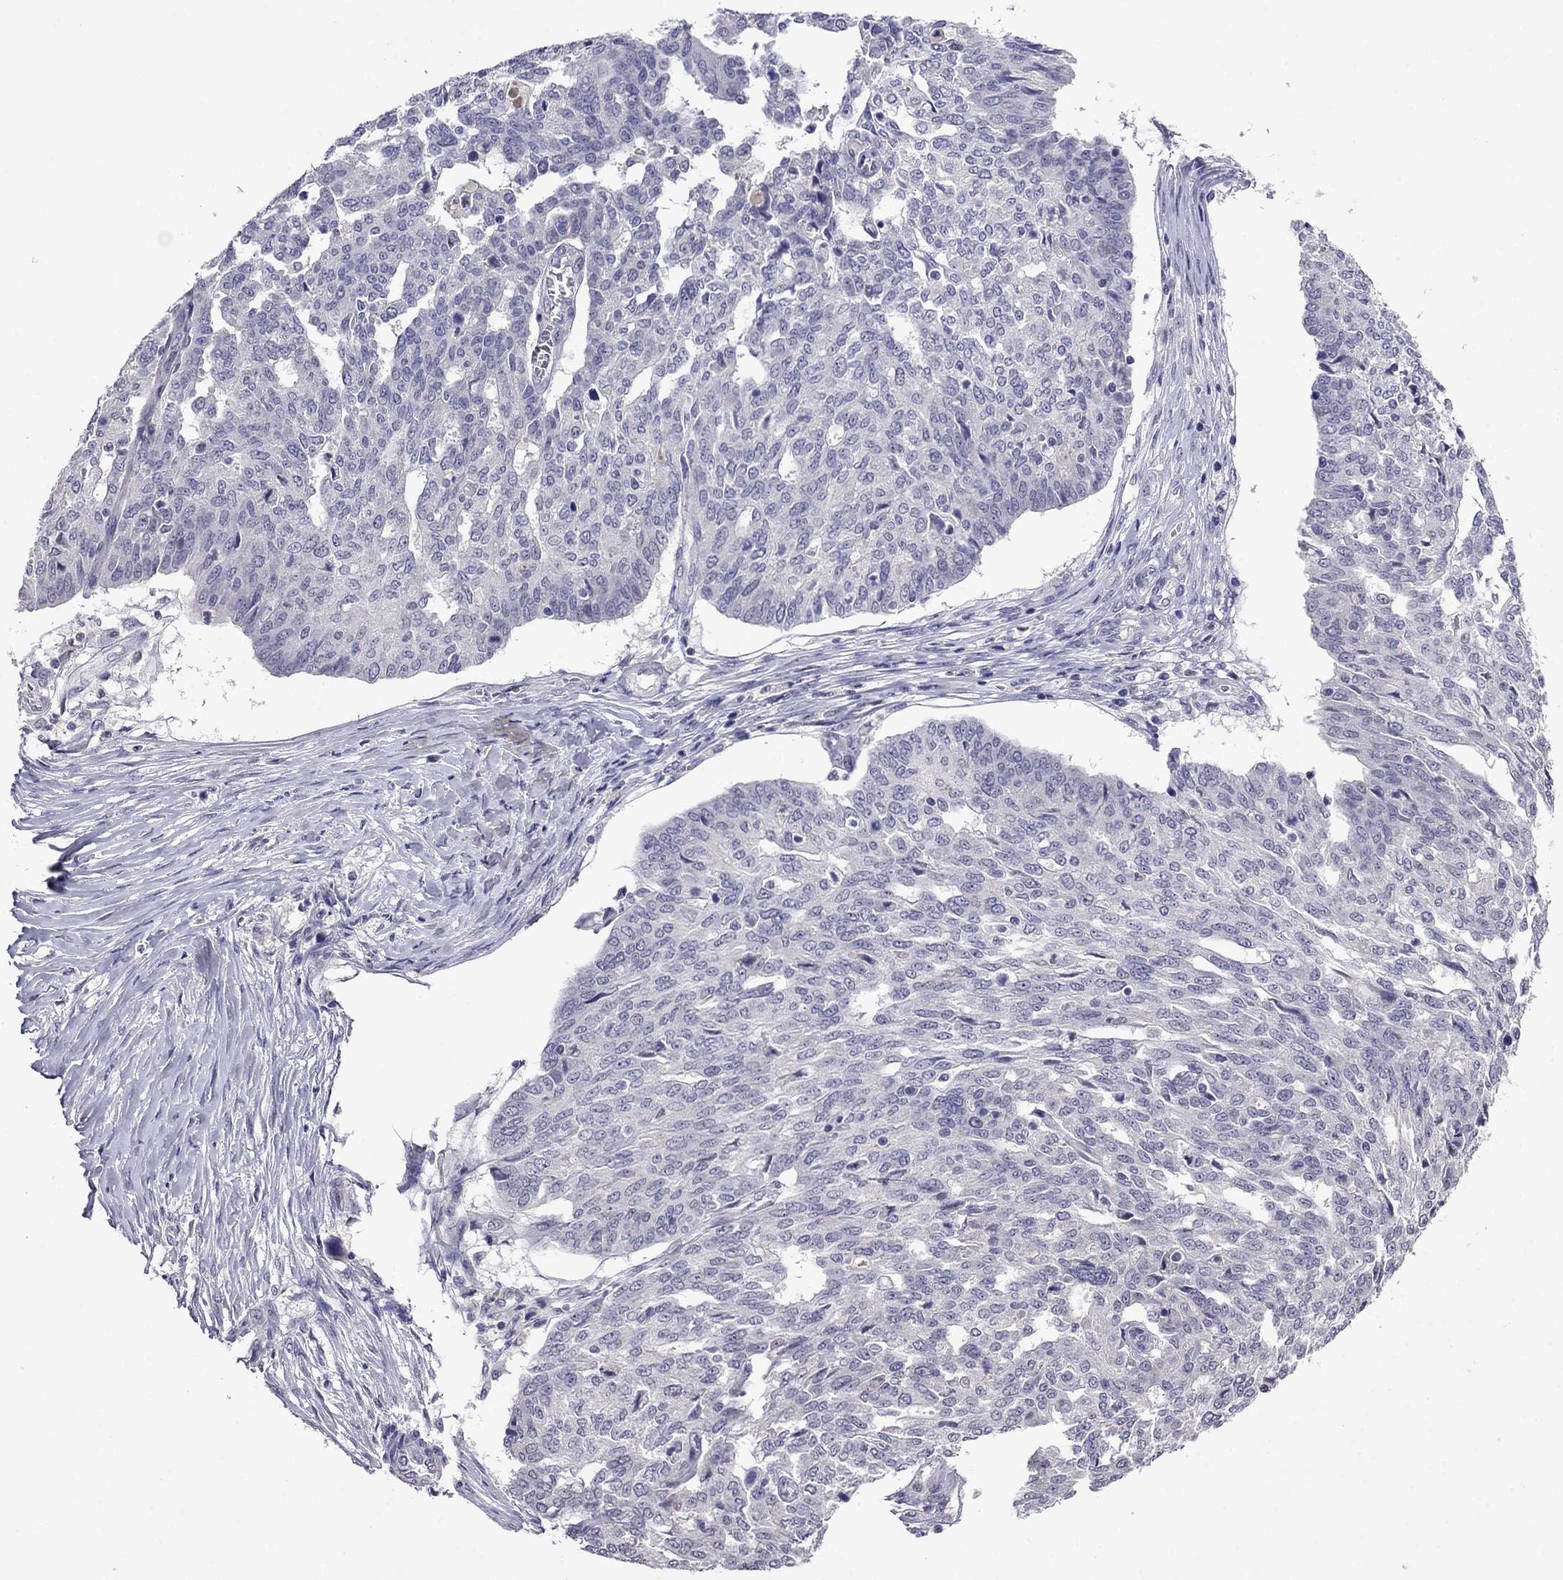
{"staining": {"intensity": "negative", "quantity": "none", "location": "none"}, "tissue": "ovarian cancer", "cell_type": "Tumor cells", "image_type": "cancer", "snomed": [{"axis": "morphology", "description": "Cystadenocarcinoma, serous, NOS"}, {"axis": "topography", "description": "Ovary"}], "caption": "There is no significant positivity in tumor cells of ovarian cancer (serous cystadenocarcinoma).", "gene": "STAR", "patient": {"sex": "female", "age": 67}}